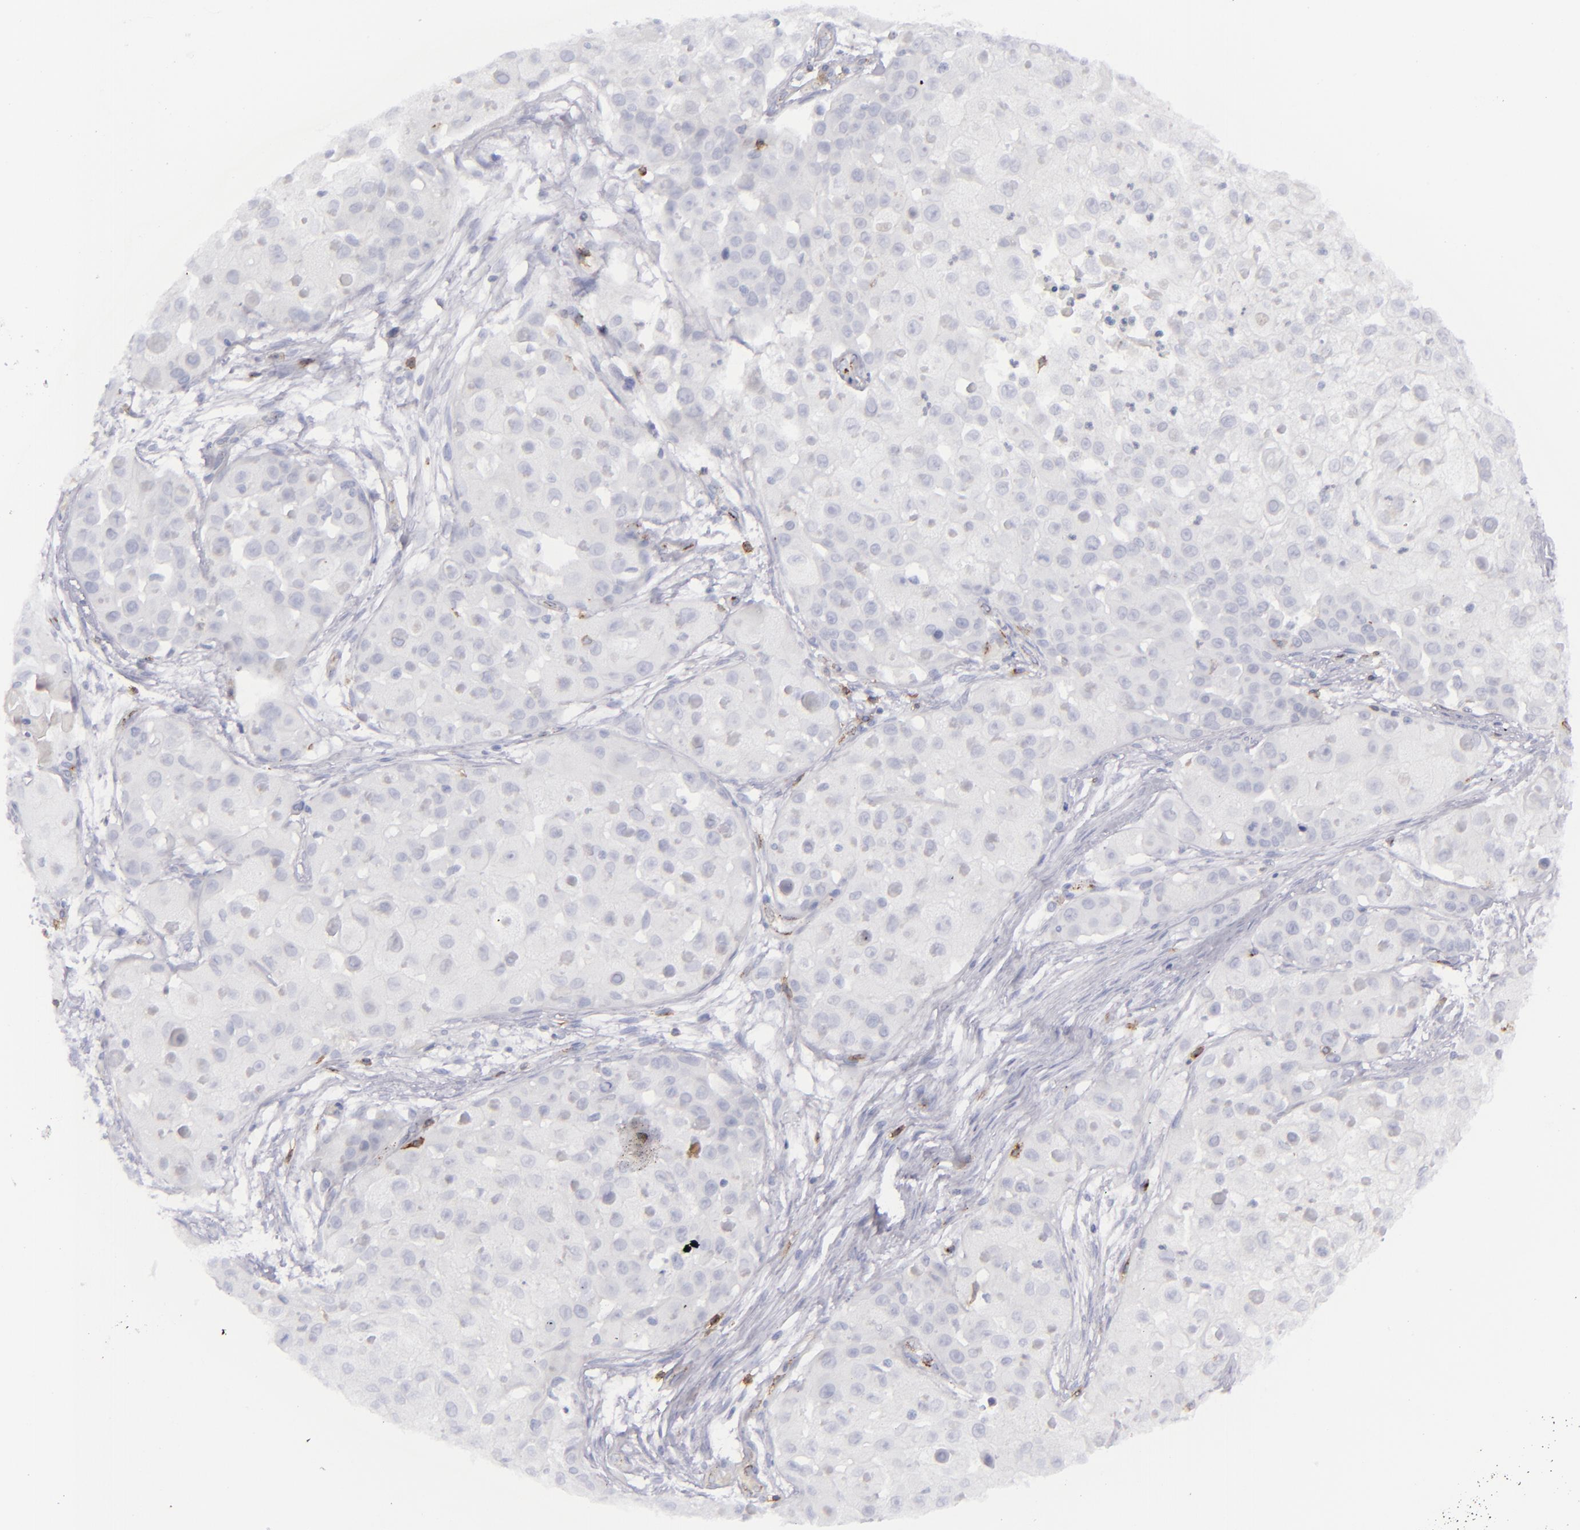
{"staining": {"intensity": "negative", "quantity": "none", "location": "none"}, "tissue": "skin cancer", "cell_type": "Tumor cells", "image_type": "cancer", "snomed": [{"axis": "morphology", "description": "Squamous cell carcinoma, NOS"}, {"axis": "topography", "description": "Skin"}], "caption": "This is an immunohistochemistry (IHC) histopathology image of squamous cell carcinoma (skin). There is no staining in tumor cells.", "gene": "CD27", "patient": {"sex": "female", "age": 57}}